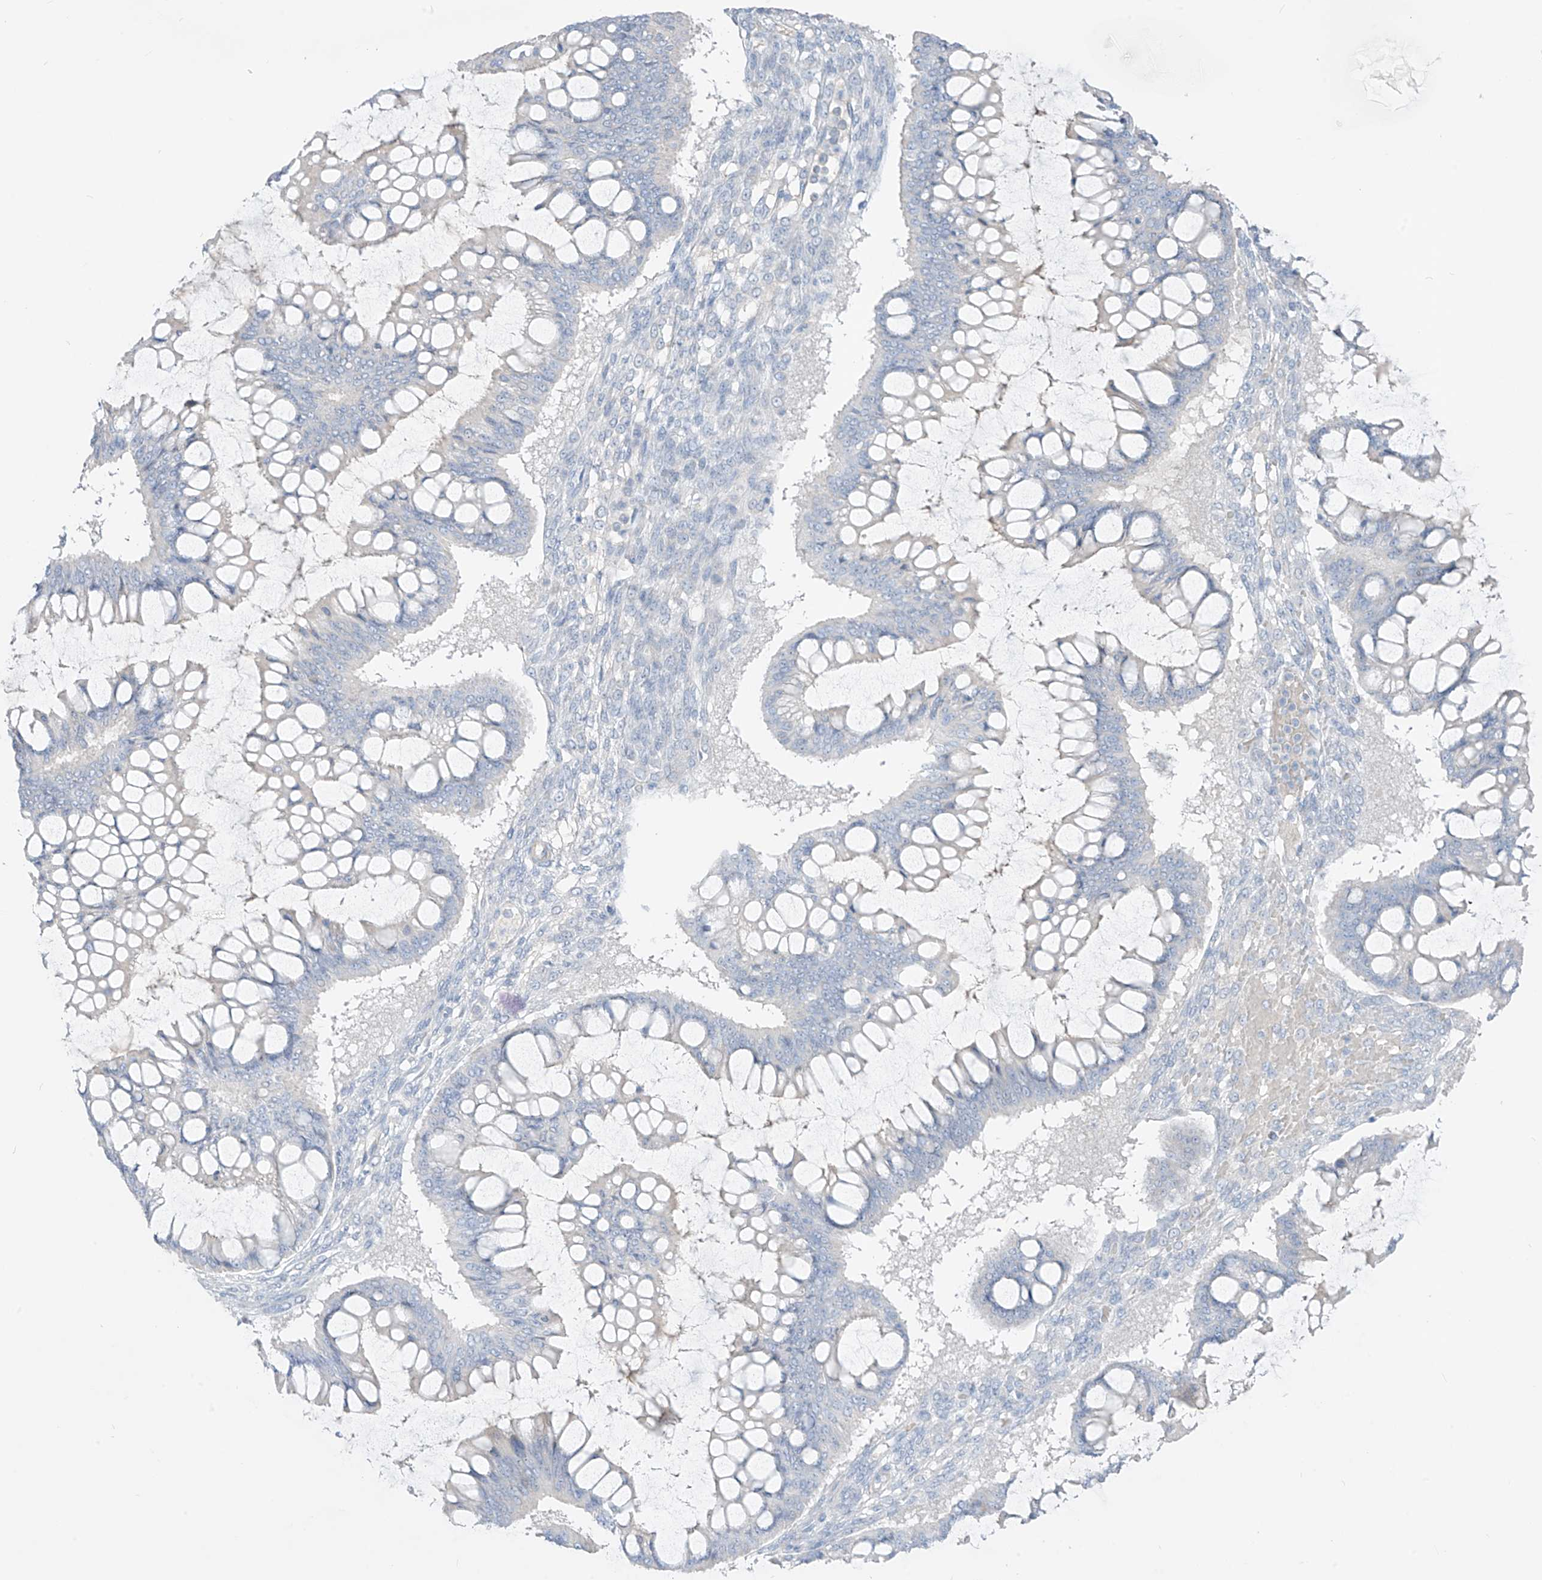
{"staining": {"intensity": "negative", "quantity": "none", "location": "none"}, "tissue": "ovarian cancer", "cell_type": "Tumor cells", "image_type": "cancer", "snomed": [{"axis": "morphology", "description": "Cystadenocarcinoma, mucinous, NOS"}, {"axis": "topography", "description": "Ovary"}], "caption": "High magnification brightfield microscopy of ovarian mucinous cystadenocarcinoma stained with DAB (brown) and counterstained with hematoxylin (blue): tumor cells show no significant positivity.", "gene": "ASPRV1", "patient": {"sex": "female", "age": 73}}